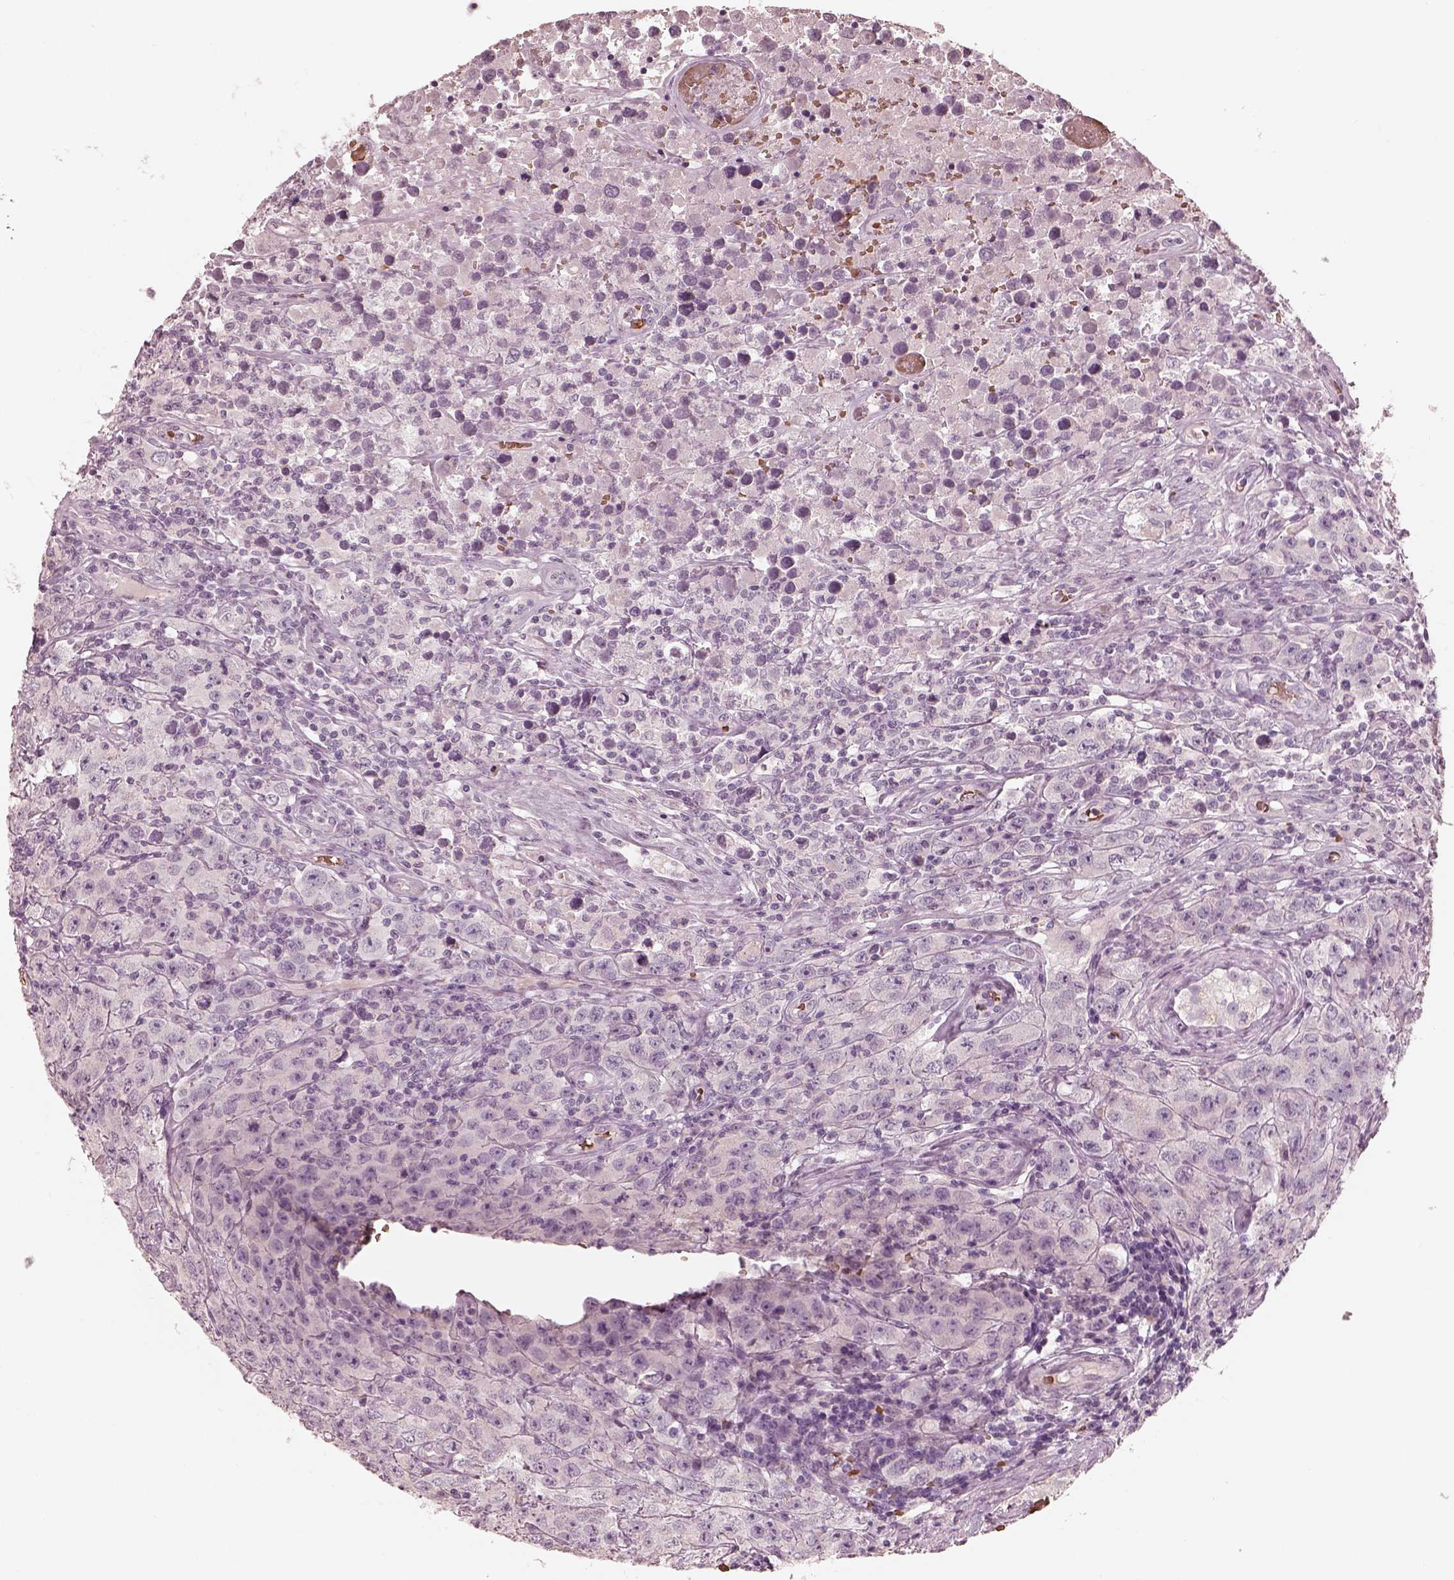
{"staining": {"intensity": "negative", "quantity": "none", "location": "none"}, "tissue": "testis cancer", "cell_type": "Tumor cells", "image_type": "cancer", "snomed": [{"axis": "morphology", "description": "Seminoma, NOS"}, {"axis": "topography", "description": "Testis"}], "caption": "Immunohistochemical staining of human testis seminoma demonstrates no significant staining in tumor cells.", "gene": "ANKLE1", "patient": {"sex": "male", "age": 52}}